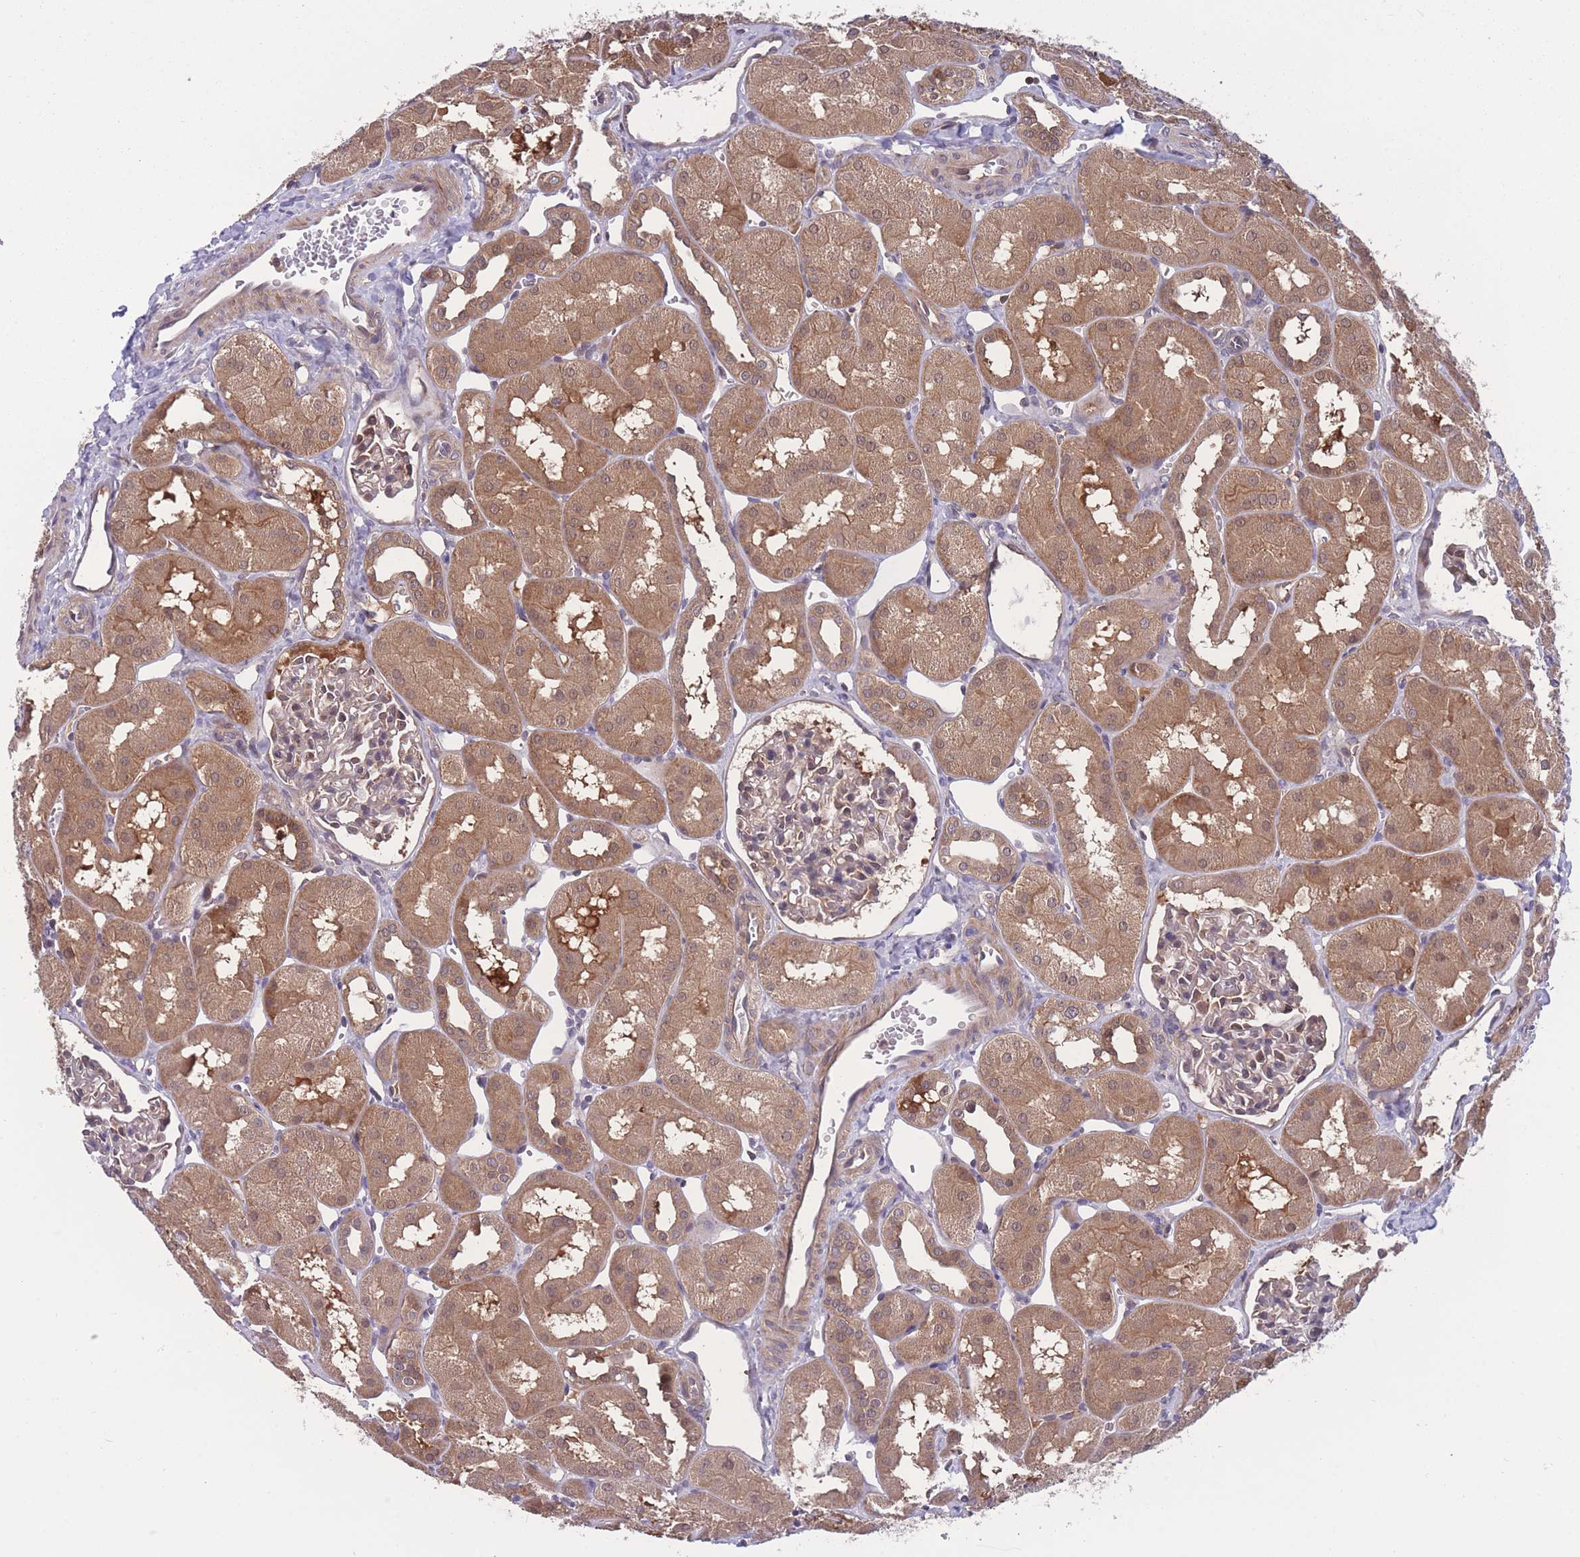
{"staining": {"intensity": "negative", "quantity": "none", "location": "none"}, "tissue": "kidney", "cell_type": "Cells in glomeruli", "image_type": "normal", "snomed": [{"axis": "morphology", "description": "Normal tissue, NOS"}, {"axis": "topography", "description": "Kidney"}, {"axis": "topography", "description": "Urinary bladder"}], "caption": "Normal kidney was stained to show a protein in brown. There is no significant positivity in cells in glomeruli. (DAB (3,3'-diaminobenzidine) IHC, high magnification).", "gene": "UBE2NL", "patient": {"sex": "male", "age": 16}}